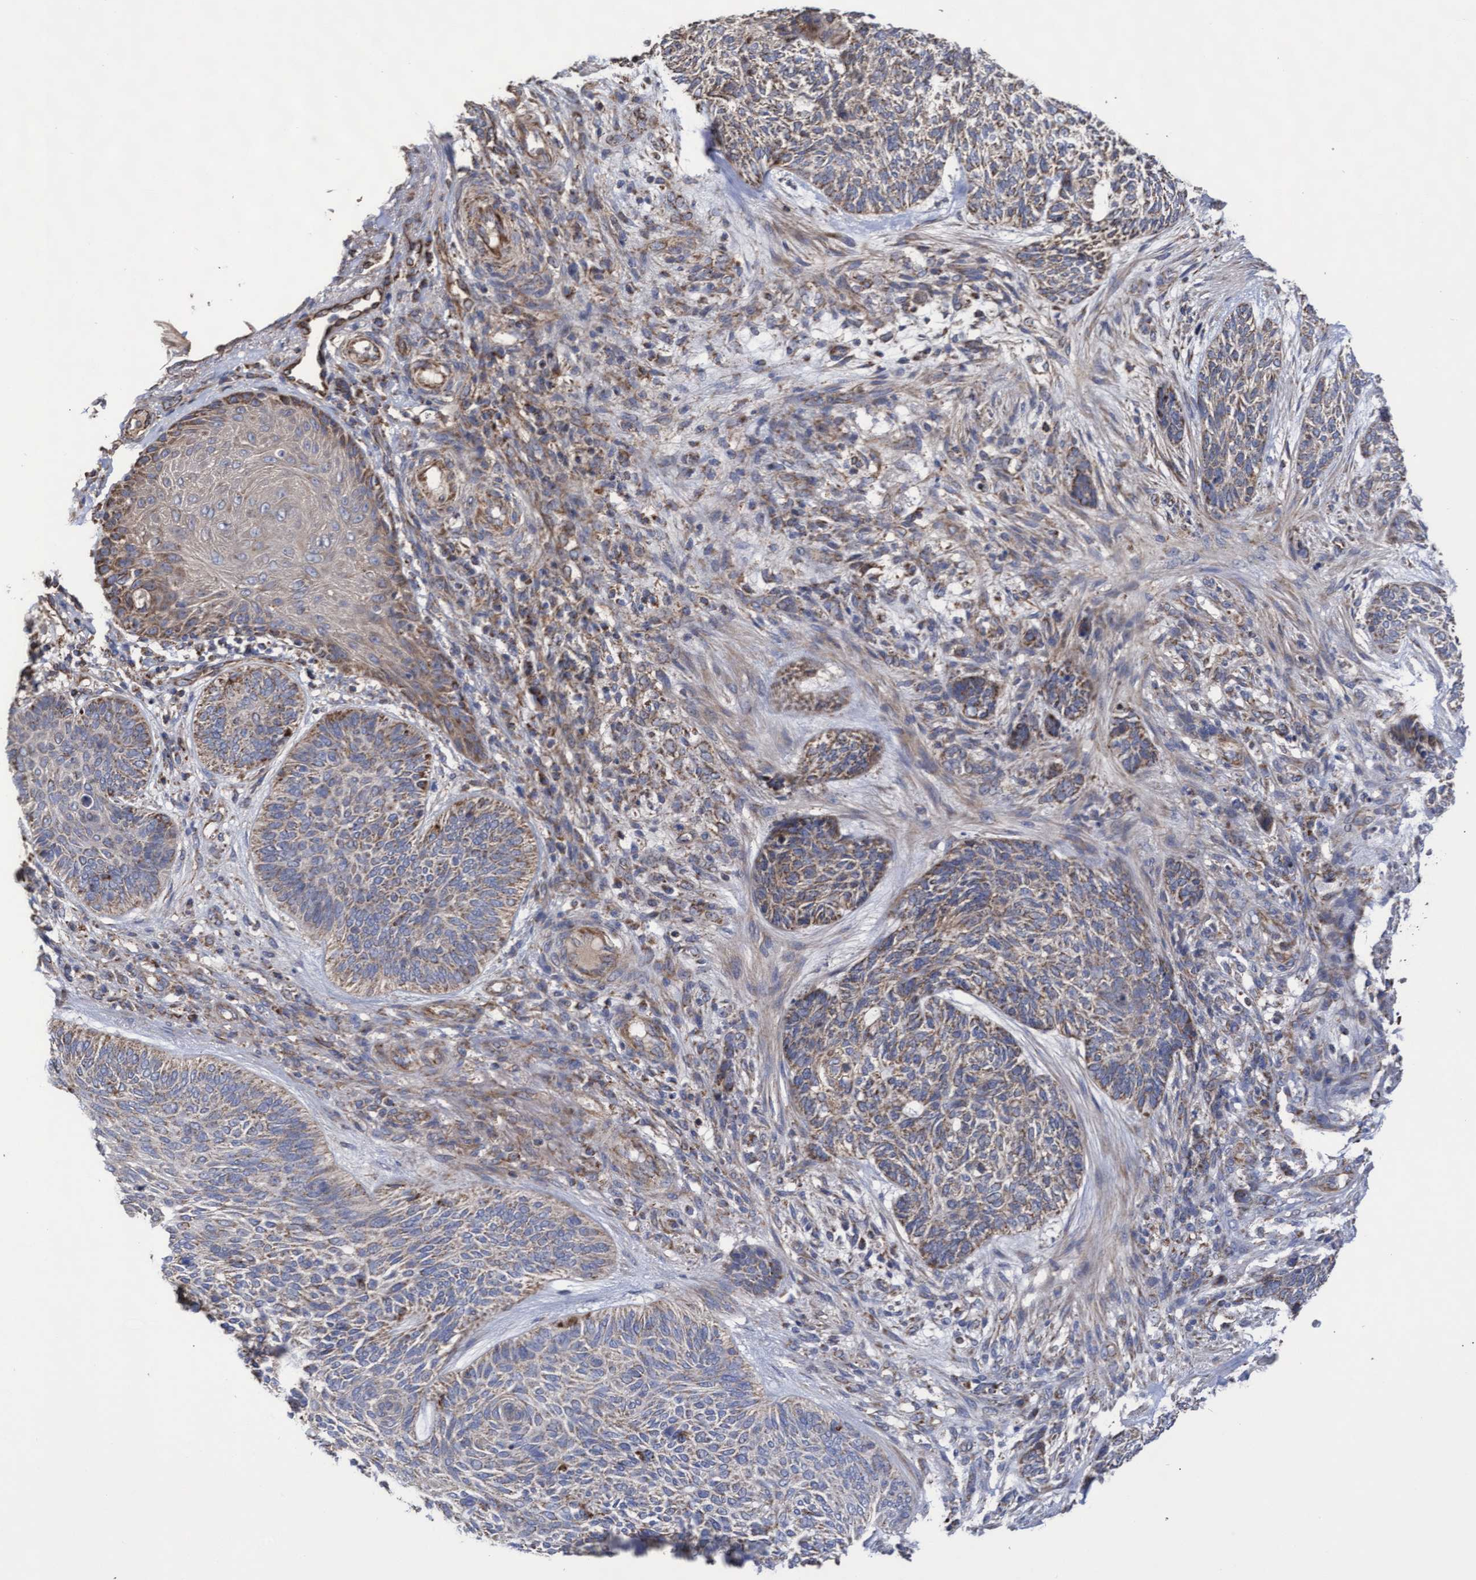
{"staining": {"intensity": "moderate", "quantity": "25%-75%", "location": "cytoplasmic/membranous"}, "tissue": "skin cancer", "cell_type": "Tumor cells", "image_type": "cancer", "snomed": [{"axis": "morphology", "description": "Basal cell carcinoma"}, {"axis": "topography", "description": "Skin"}], "caption": "Human skin cancer stained with a brown dye demonstrates moderate cytoplasmic/membranous positive staining in approximately 25%-75% of tumor cells.", "gene": "COBL", "patient": {"sex": "male", "age": 55}}